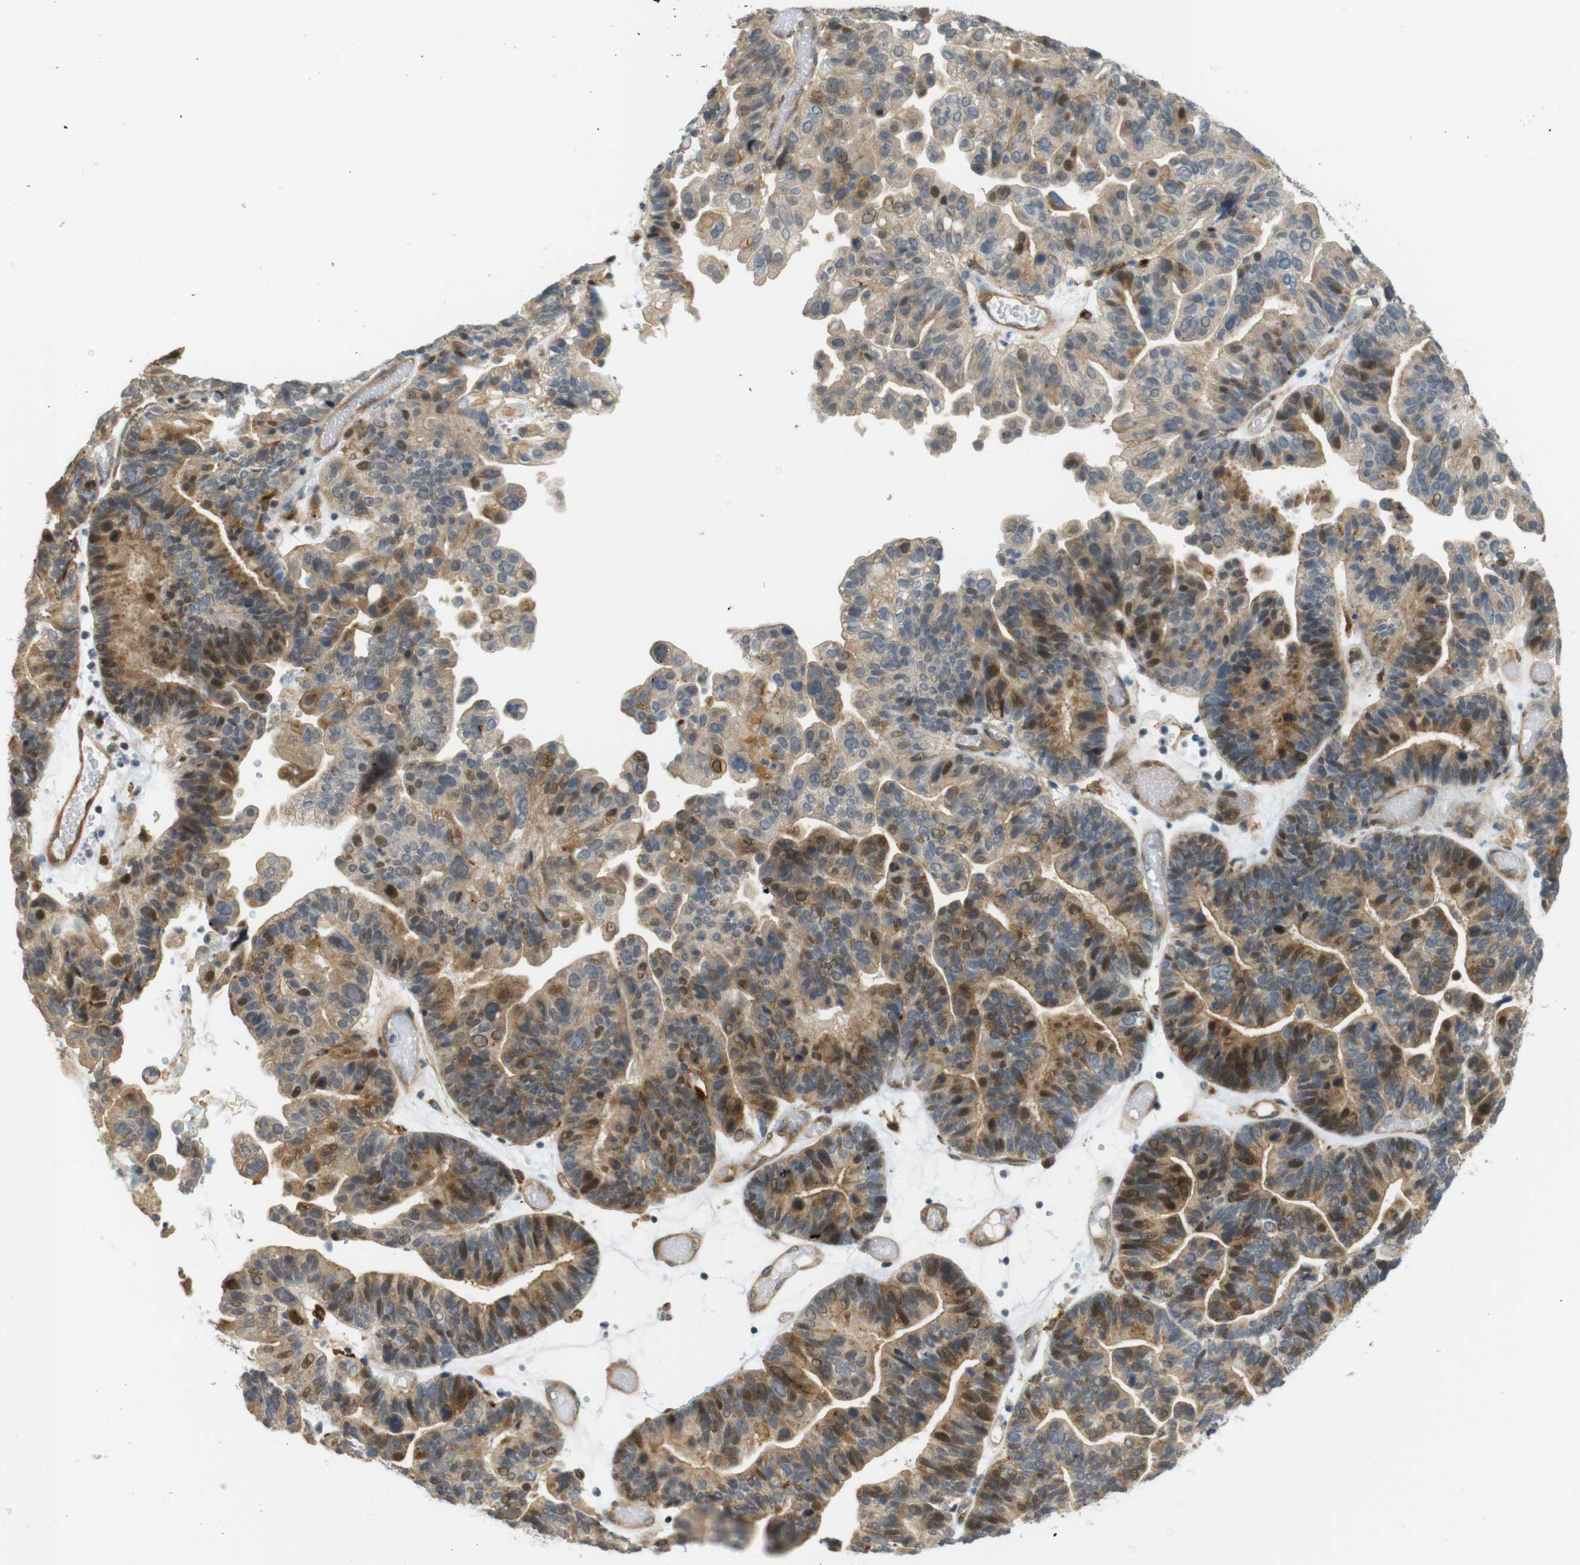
{"staining": {"intensity": "moderate", "quantity": ">75%", "location": "cytoplasmic/membranous,nuclear"}, "tissue": "ovarian cancer", "cell_type": "Tumor cells", "image_type": "cancer", "snomed": [{"axis": "morphology", "description": "Cystadenocarcinoma, serous, NOS"}, {"axis": "topography", "description": "Ovary"}], "caption": "Immunohistochemistry (IHC) histopathology image of neoplastic tissue: ovarian cancer (serous cystadenocarcinoma) stained using IHC shows medium levels of moderate protein expression localized specifically in the cytoplasmic/membranous and nuclear of tumor cells, appearing as a cytoplasmic/membranous and nuclear brown color.", "gene": "TSPAN9", "patient": {"sex": "female", "age": 56}}